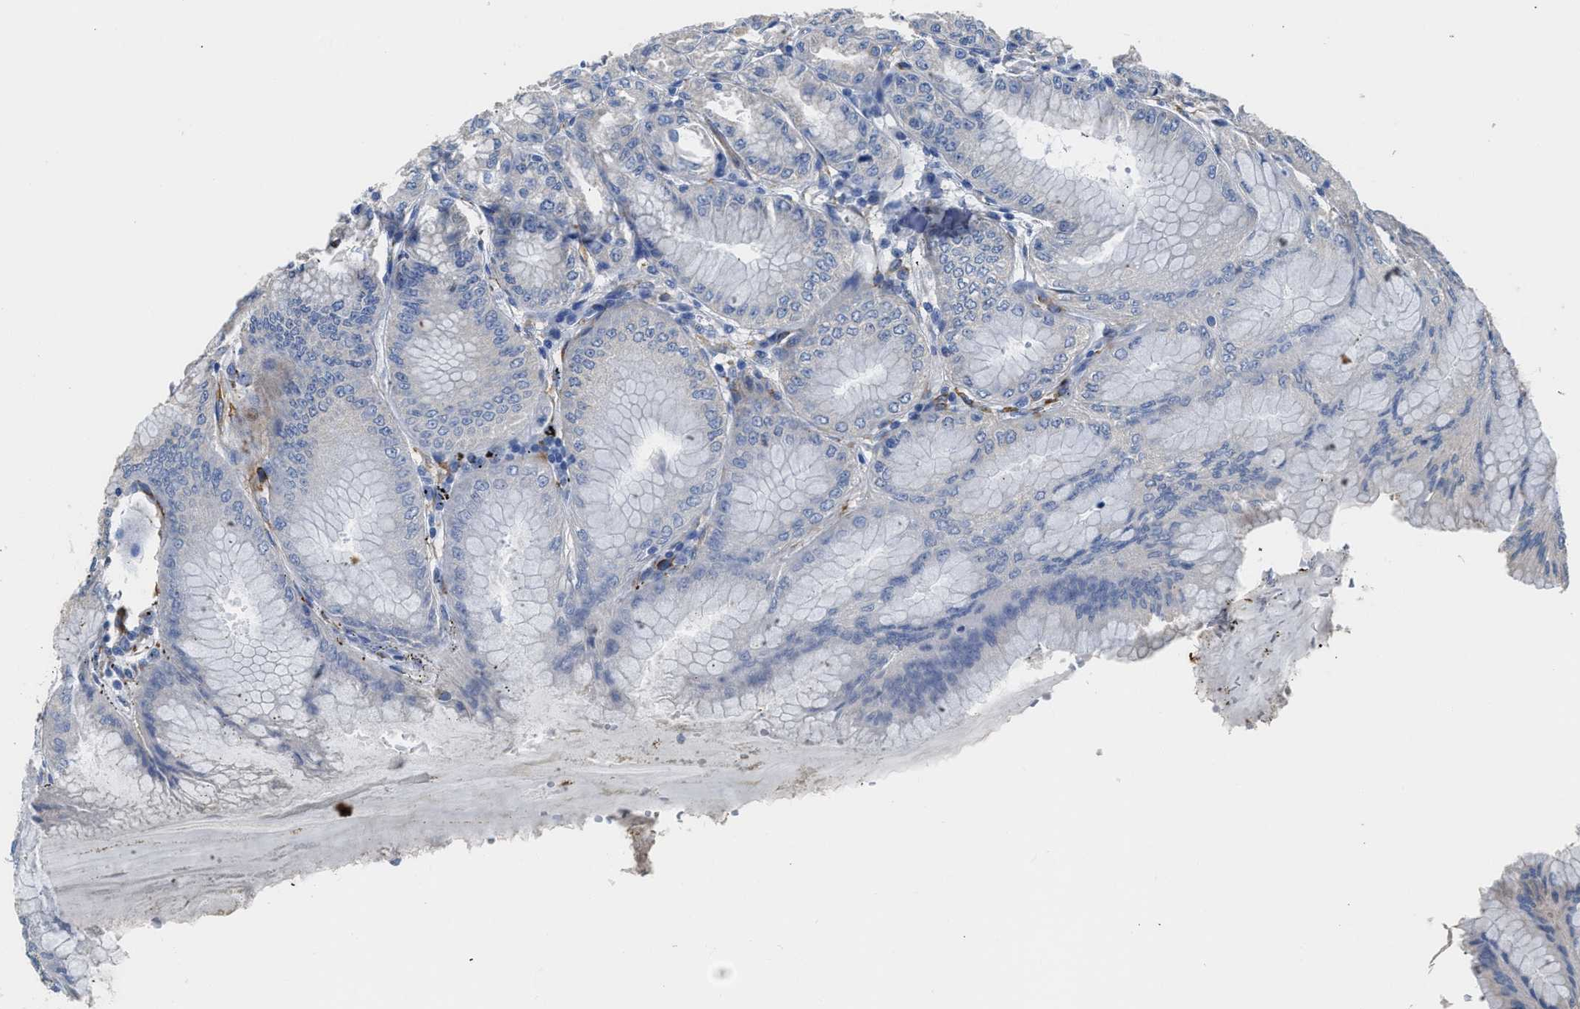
{"staining": {"intensity": "negative", "quantity": "none", "location": "none"}, "tissue": "stomach", "cell_type": "Glandular cells", "image_type": "normal", "snomed": [{"axis": "morphology", "description": "Normal tissue, NOS"}, {"axis": "topography", "description": "Stomach, lower"}], "caption": "There is no significant staining in glandular cells of stomach. (DAB (3,3'-diaminobenzidine) IHC with hematoxylin counter stain).", "gene": "ZSWIM5", "patient": {"sex": "male", "age": 71}}